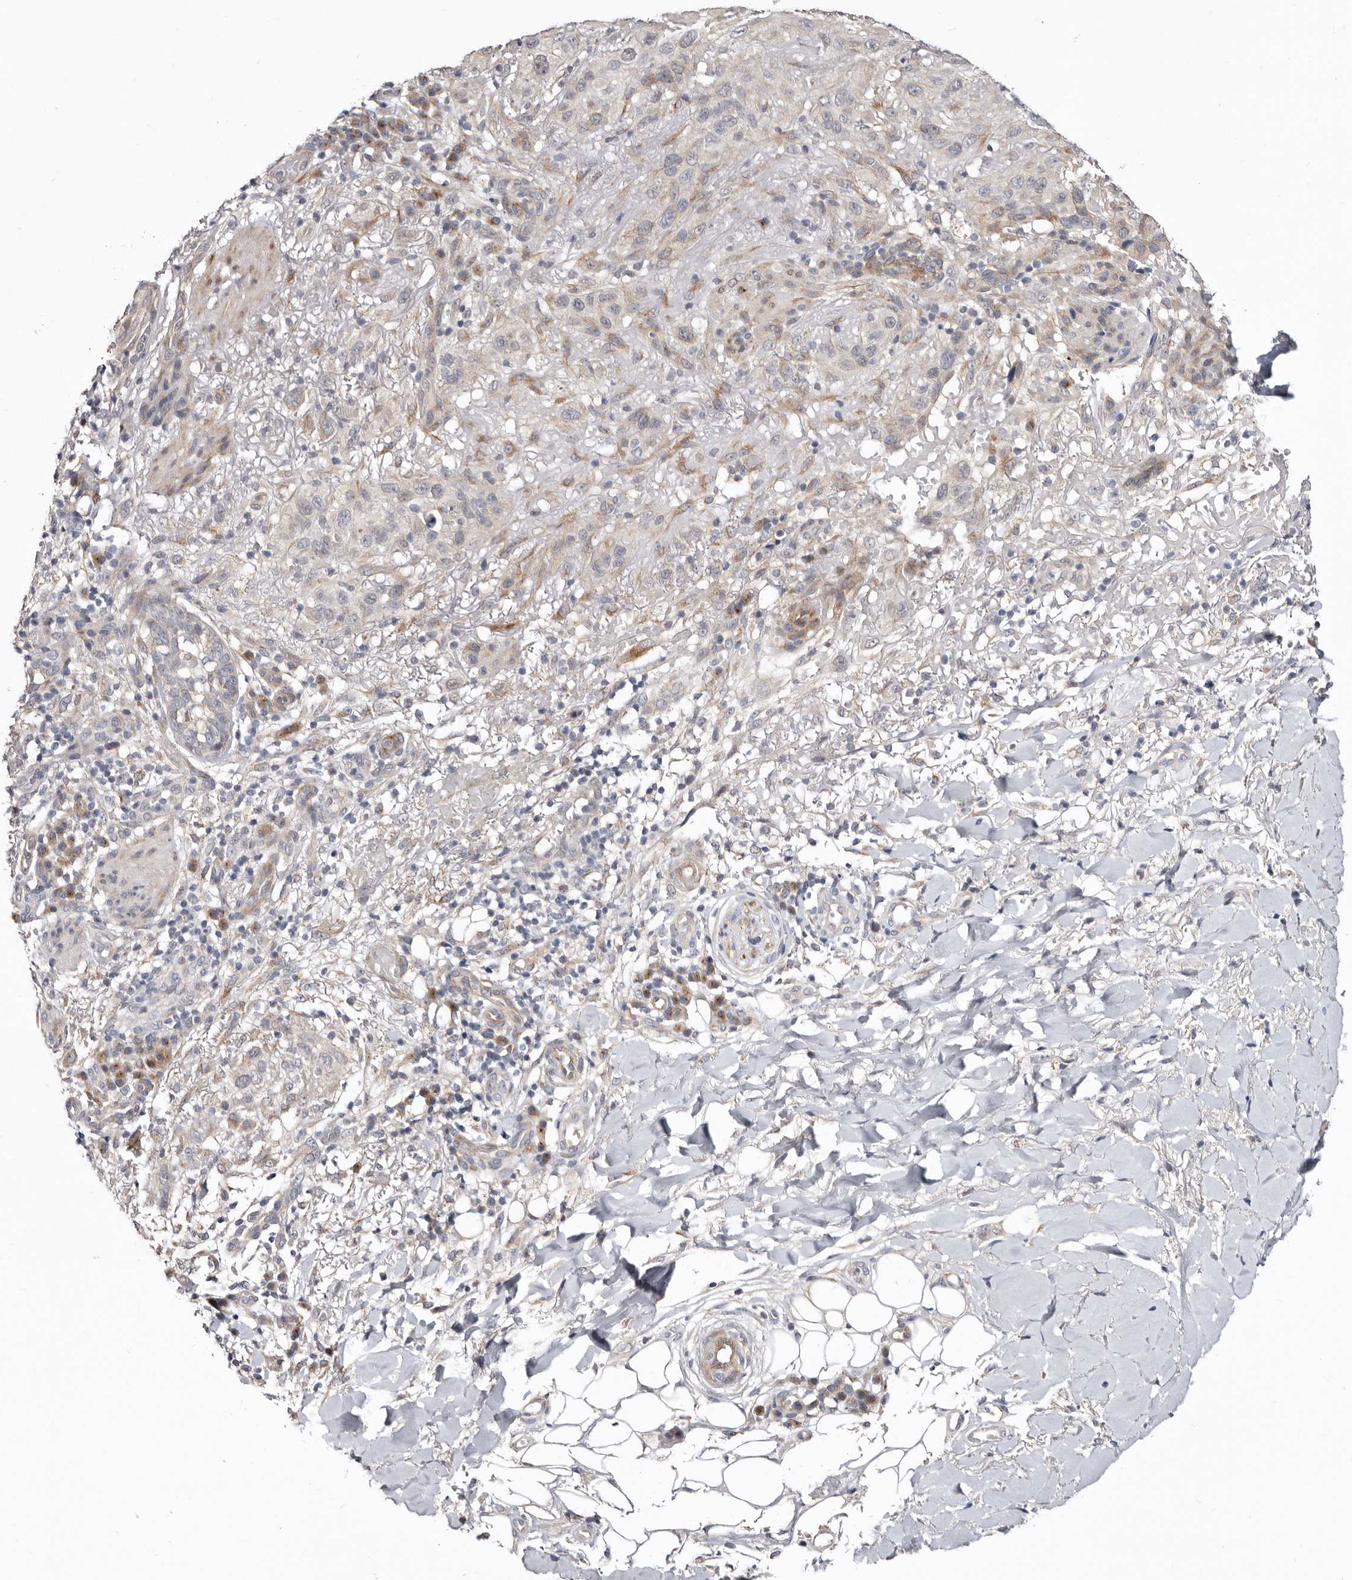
{"staining": {"intensity": "weak", "quantity": "<25%", "location": "cytoplasmic/membranous"}, "tissue": "skin cancer", "cell_type": "Tumor cells", "image_type": "cancer", "snomed": [{"axis": "morphology", "description": "Normal tissue, NOS"}, {"axis": "morphology", "description": "Squamous cell carcinoma, NOS"}, {"axis": "topography", "description": "Skin"}], "caption": "An IHC histopathology image of skin cancer is shown. There is no staining in tumor cells of skin cancer. (Brightfield microscopy of DAB IHC at high magnification).", "gene": "KLHL4", "patient": {"sex": "female", "age": 96}}